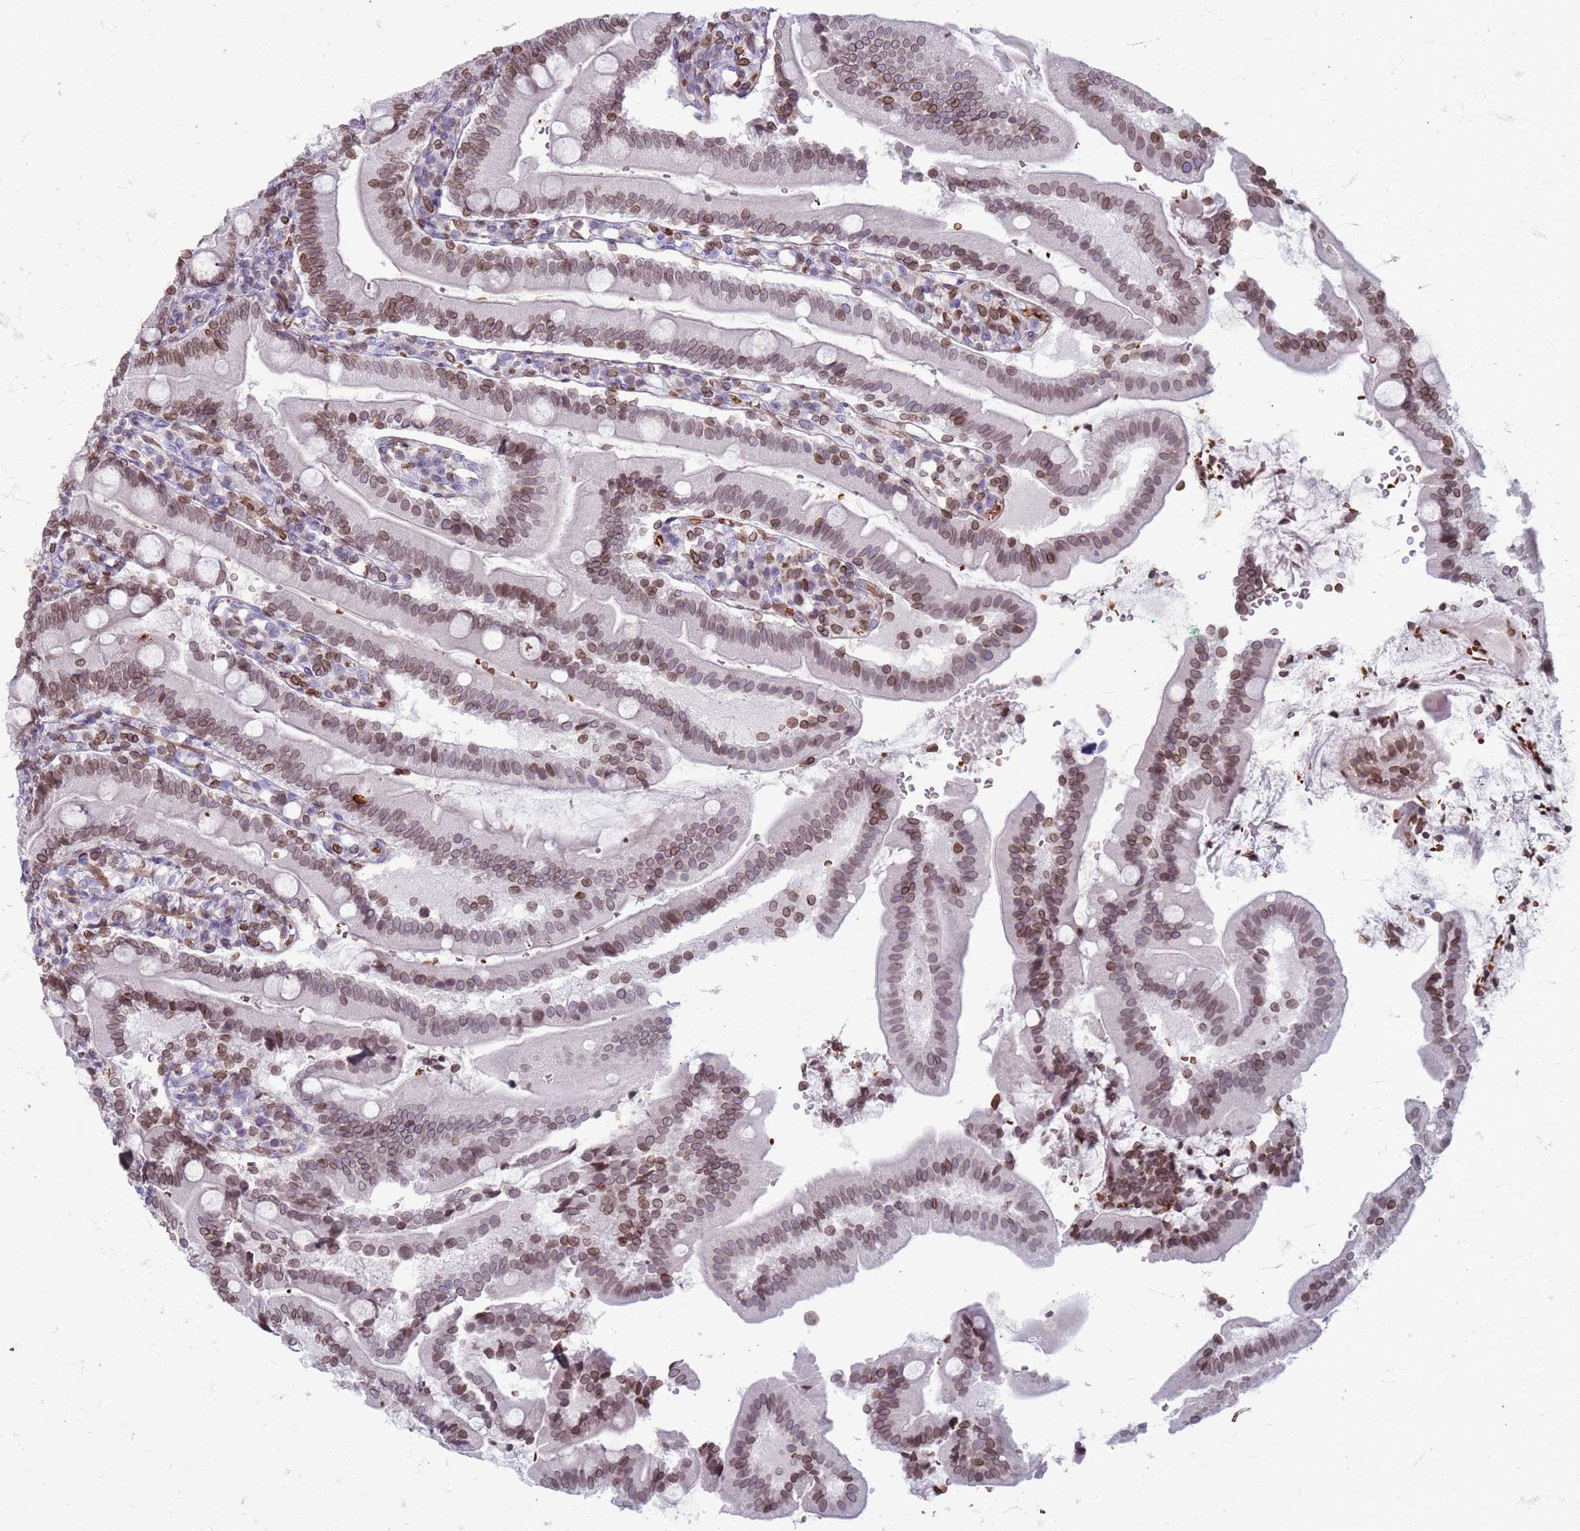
{"staining": {"intensity": "moderate", "quantity": ">75%", "location": "cytoplasmic/membranous,nuclear"}, "tissue": "duodenum", "cell_type": "Glandular cells", "image_type": "normal", "snomed": [{"axis": "morphology", "description": "Normal tissue, NOS"}, {"axis": "topography", "description": "Duodenum"}], "caption": "Immunohistochemical staining of normal duodenum demonstrates >75% levels of moderate cytoplasmic/membranous,nuclear protein positivity in about >75% of glandular cells.", "gene": "METTL25B", "patient": {"sex": "female", "age": 67}}